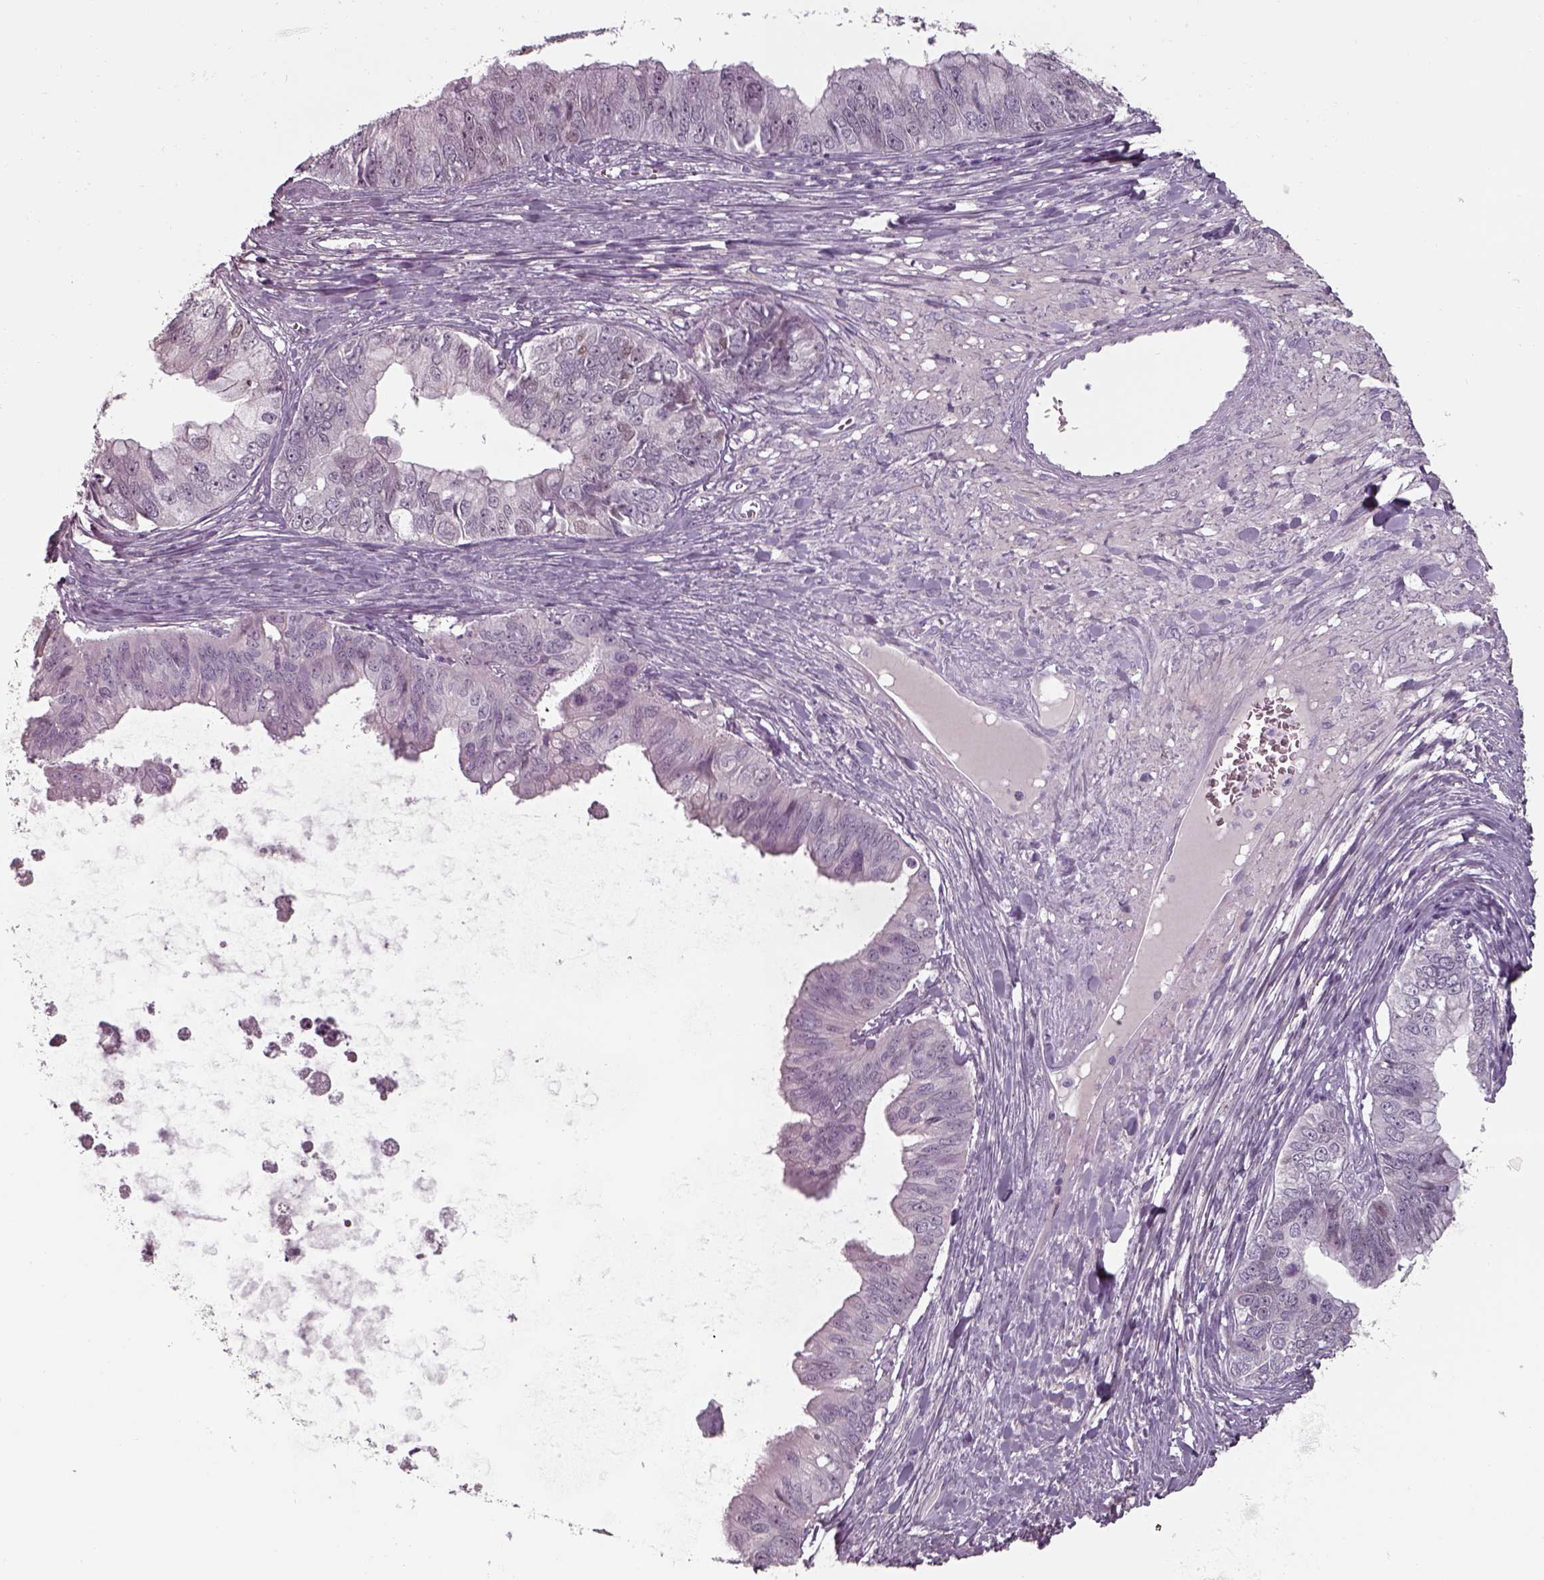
{"staining": {"intensity": "negative", "quantity": "none", "location": "none"}, "tissue": "ovarian cancer", "cell_type": "Tumor cells", "image_type": "cancer", "snomed": [{"axis": "morphology", "description": "Cystadenocarcinoma, mucinous, NOS"}, {"axis": "topography", "description": "Ovary"}], "caption": "Tumor cells show no significant protein expression in ovarian cancer.", "gene": "SEPTIN14", "patient": {"sex": "female", "age": 76}}